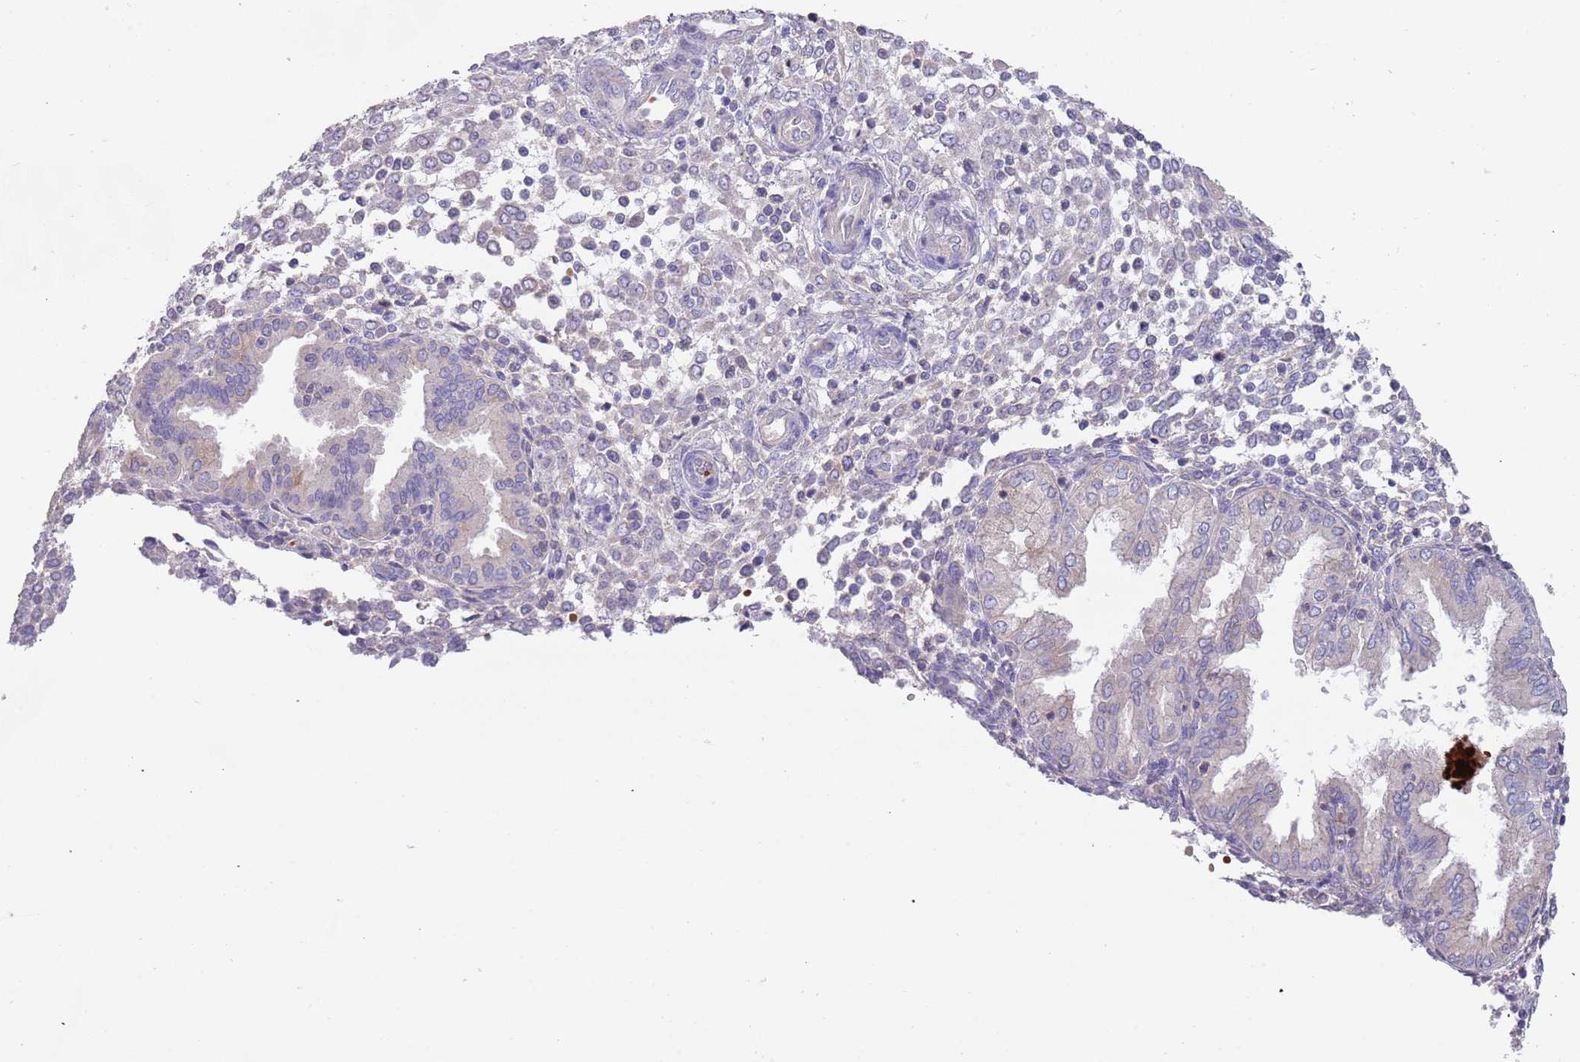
{"staining": {"intensity": "negative", "quantity": "none", "location": "none"}, "tissue": "endometrium", "cell_type": "Cells in endometrial stroma", "image_type": "normal", "snomed": [{"axis": "morphology", "description": "Normal tissue, NOS"}, {"axis": "topography", "description": "Endometrium"}], "caption": "A high-resolution histopathology image shows IHC staining of normal endometrium, which reveals no significant positivity in cells in endometrial stroma. (Stains: DAB (3,3'-diaminobenzidine) immunohistochemistry (IHC) with hematoxylin counter stain, Microscopy: brightfield microscopy at high magnification).", "gene": "TMEM251", "patient": {"sex": "female", "age": 53}}